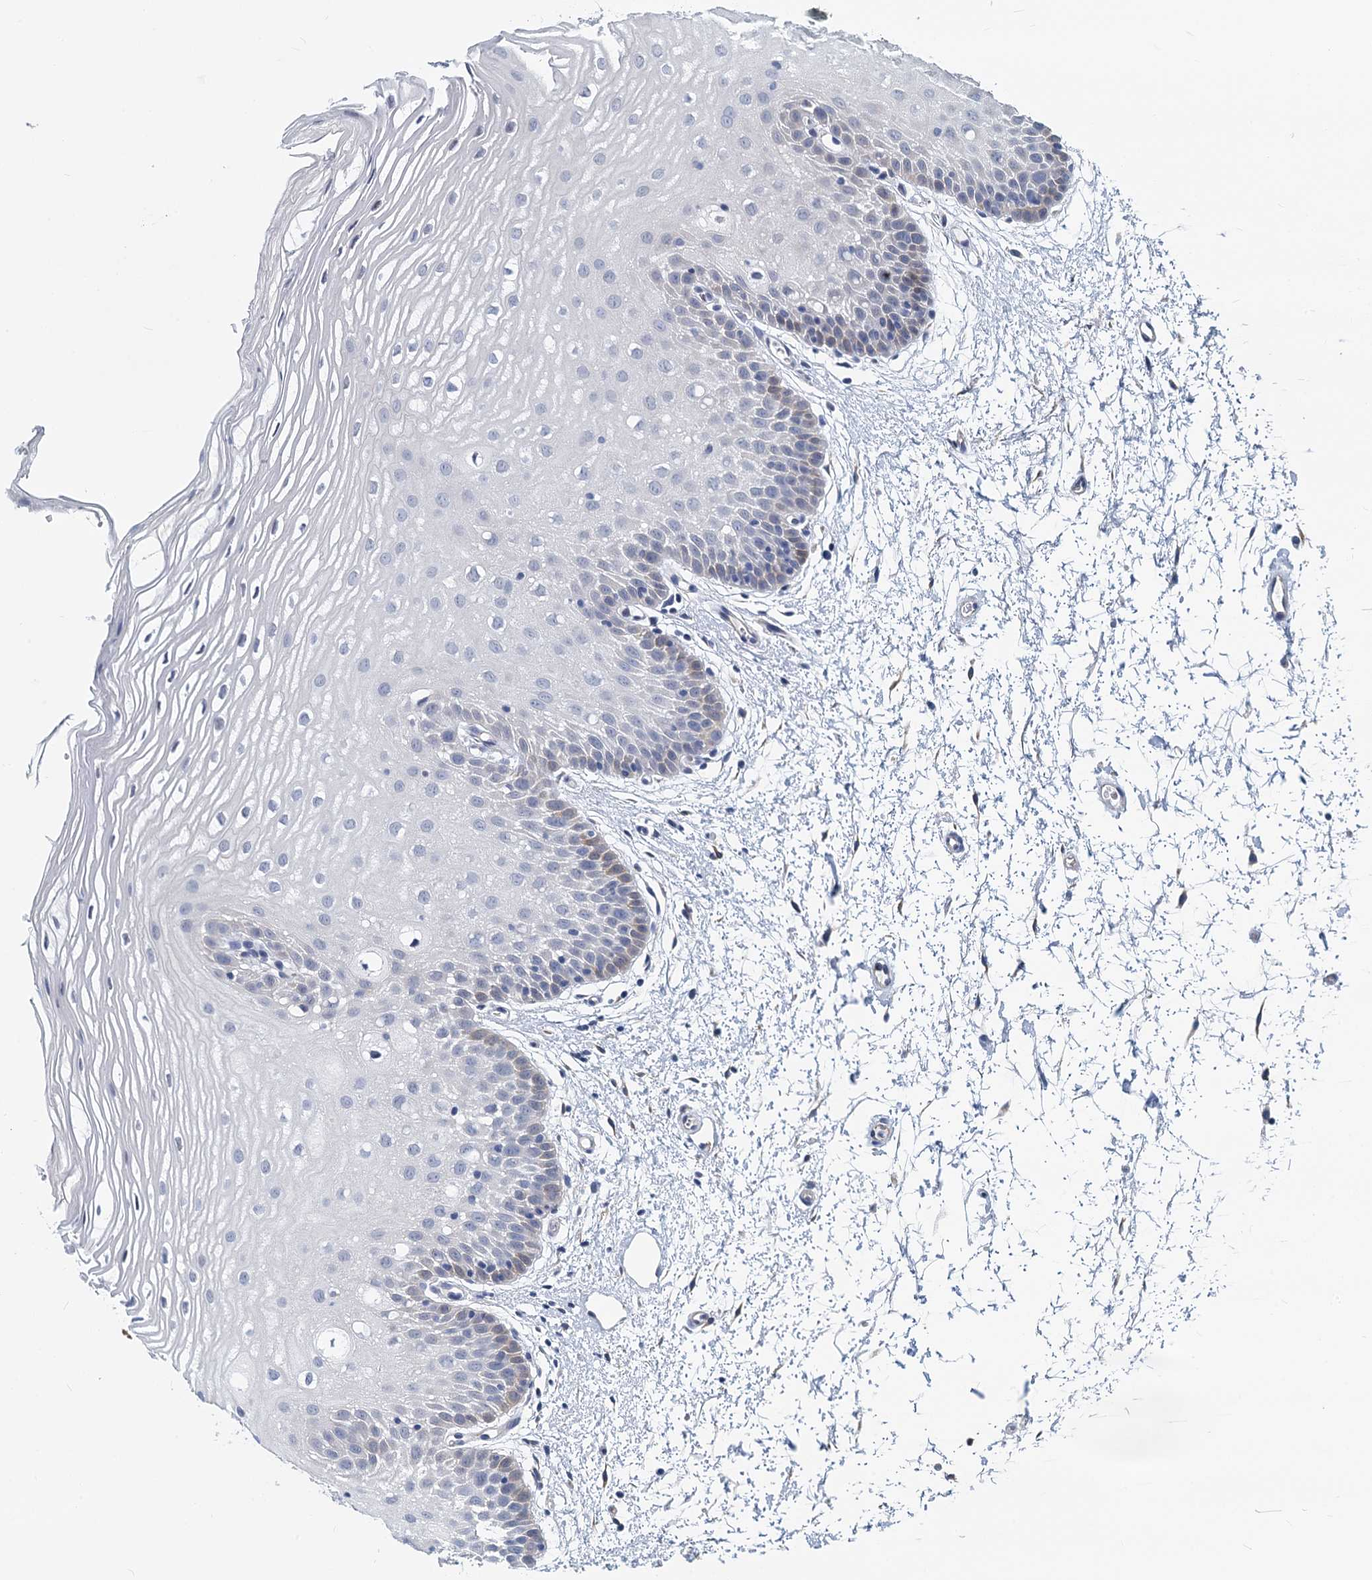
{"staining": {"intensity": "weak", "quantity": "<25%", "location": "cytoplasmic/membranous"}, "tissue": "oral mucosa", "cell_type": "Squamous epithelial cells", "image_type": "normal", "snomed": [{"axis": "morphology", "description": "Normal tissue, NOS"}, {"axis": "topography", "description": "Oral tissue"}, {"axis": "topography", "description": "Tounge, NOS"}], "caption": "The immunohistochemistry micrograph has no significant positivity in squamous epithelial cells of oral mucosa.", "gene": "GSTM3", "patient": {"sex": "female", "age": 73}}